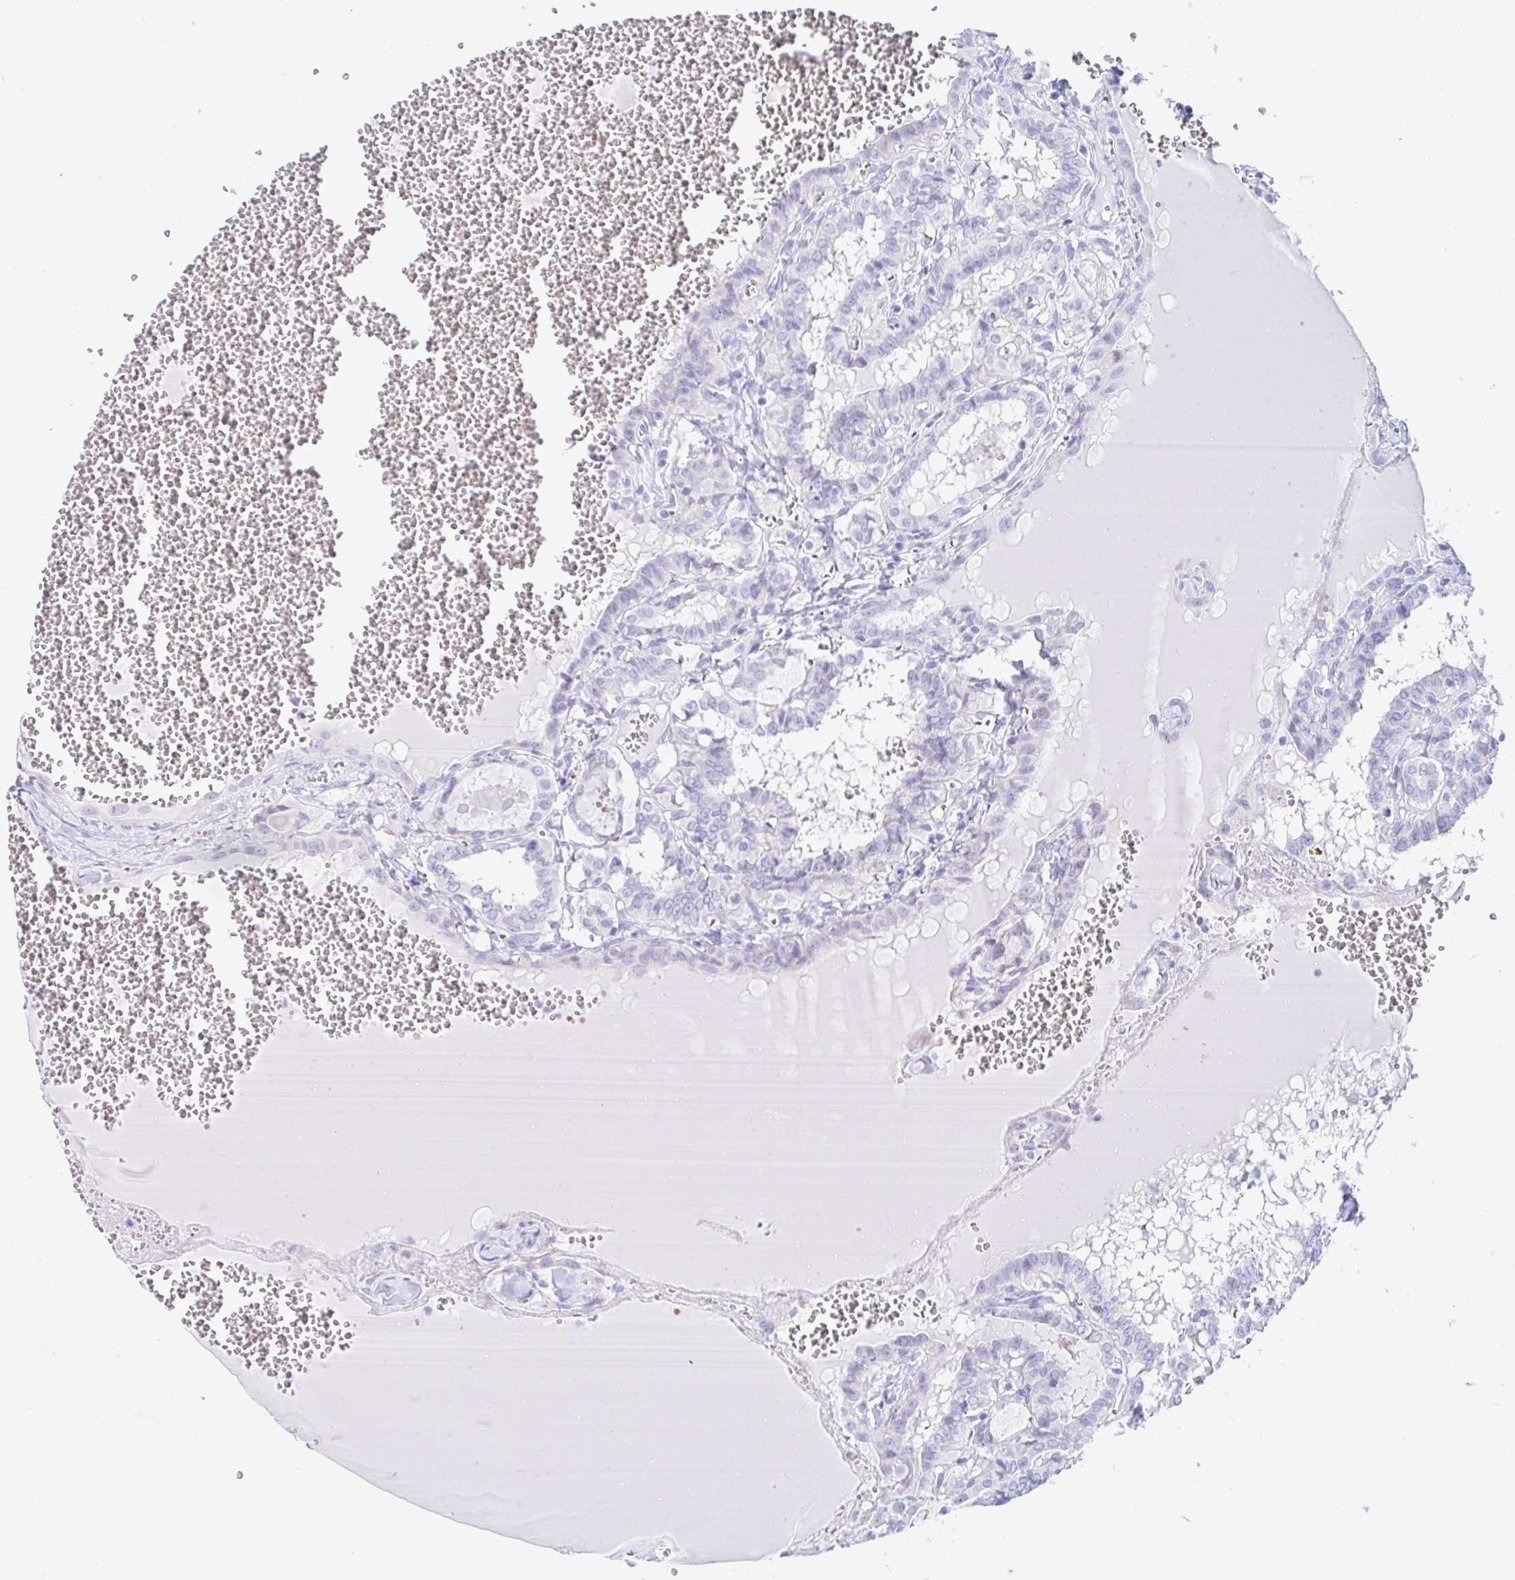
{"staining": {"intensity": "negative", "quantity": "none", "location": "none"}, "tissue": "thyroid cancer", "cell_type": "Tumor cells", "image_type": "cancer", "snomed": [{"axis": "morphology", "description": "Papillary adenocarcinoma, NOS"}, {"axis": "topography", "description": "Thyroid gland"}], "caption": "This histopathology image is of thyroid cancer (papillary adenocarcinoma) stained with immunohistochemistry to label a protein in brown with the nuclei are counter-stained blue. There is no positivity in tumor cells.", "gene": "C4orf17", "patient": {"sex": "female", "age": 21}}